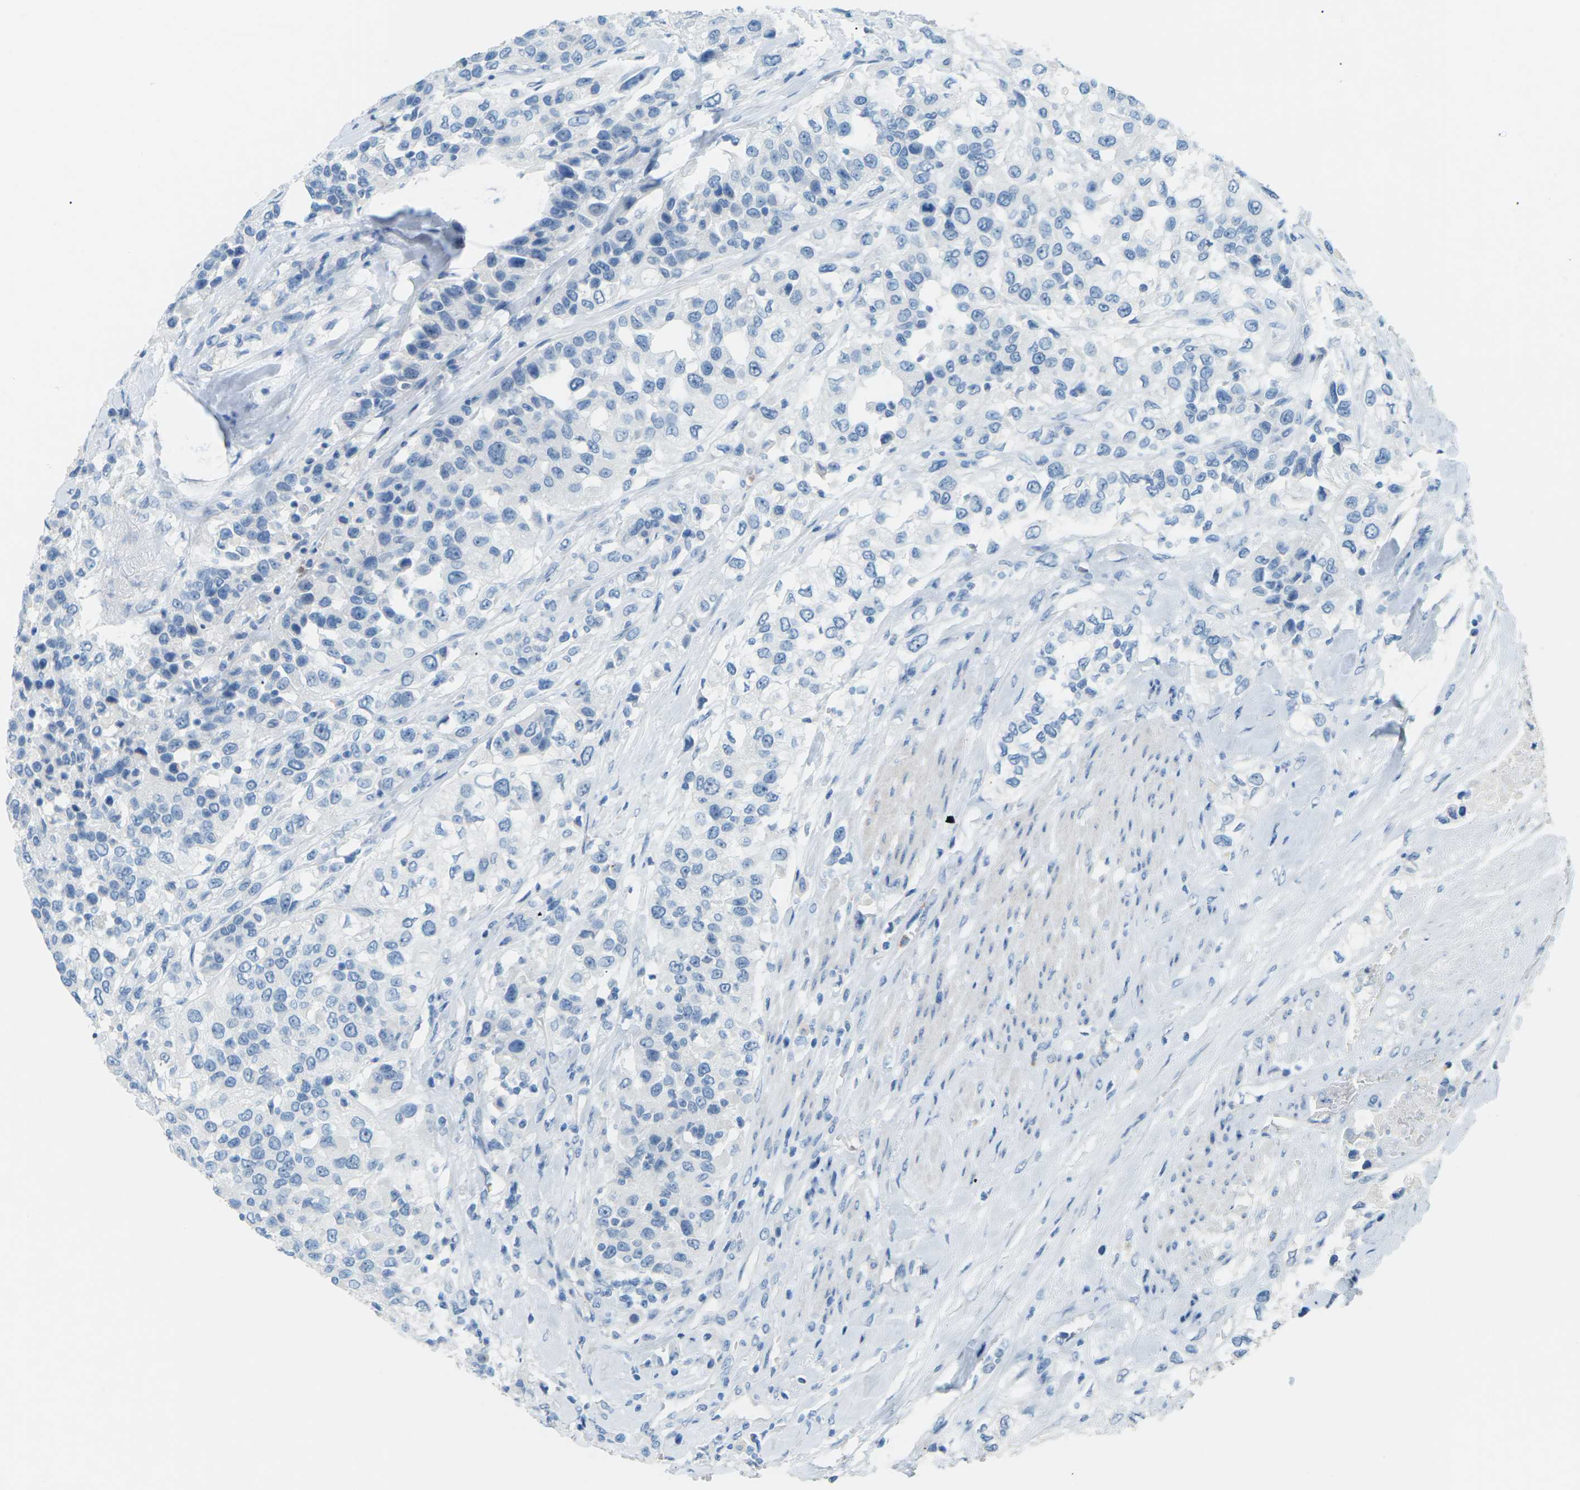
{"staining": {"intensity": "negative", "quantity": "none", "location": "none"}, "tissue": "urothelial cancer", "cell_type": "Tumor cells", "image_type": "cancer", "snomed": [{"axis": "morphology", "description": "Urothelial carcinoma, High grade"}, {"axis": "topography", "description": "Urinary bladder"}], "caption": "Immunohistochemical staining of high-grade urothelial carcinoma shows no significant staining in tumor cells. Nuclei are stained in blue.", "gene": "CDH16", "patient": {"sex": "female", "age": 80}}